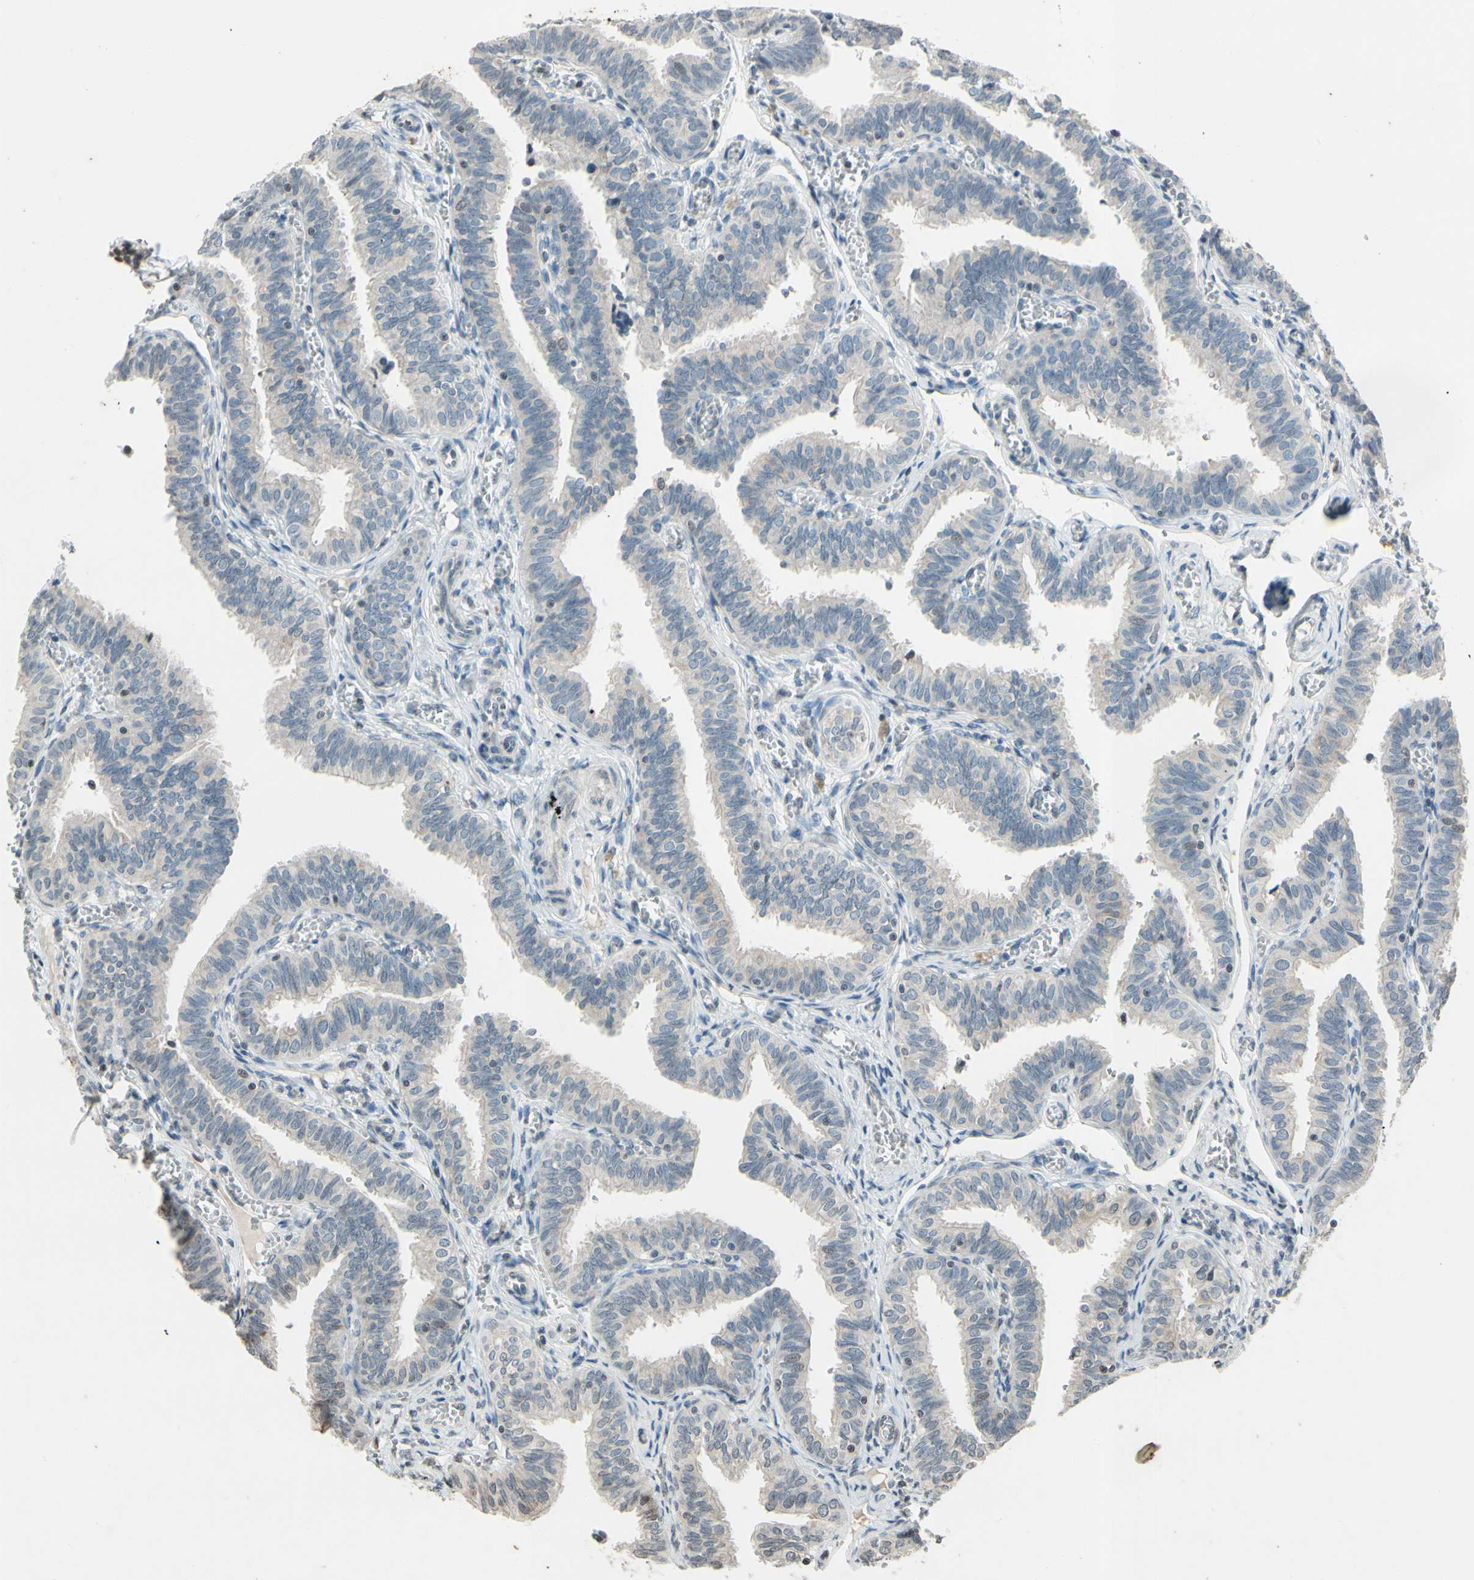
{"staining": {"intensity": "weak", "quantity": ">75%", "location": "cytoplasmic/membranous"}, "tissue": "fallopian tube", "cell_type": "Glandular cells", "image_type": "normal", "snomed": [{"axis": "morphology", "description": "Normal tissue, NOS"}, {"axis": "topography", "description": "Fallopian tube"}], "caption": "High-power microscopy captured an immunohistochemistry micrograph of unremarkable fallopian tube, revealing weak cytoplasmic/membranous staining in about >75% of glandular cells.", "gene": "CLDN11", "patient": {"sex": "female", "age": 46}}